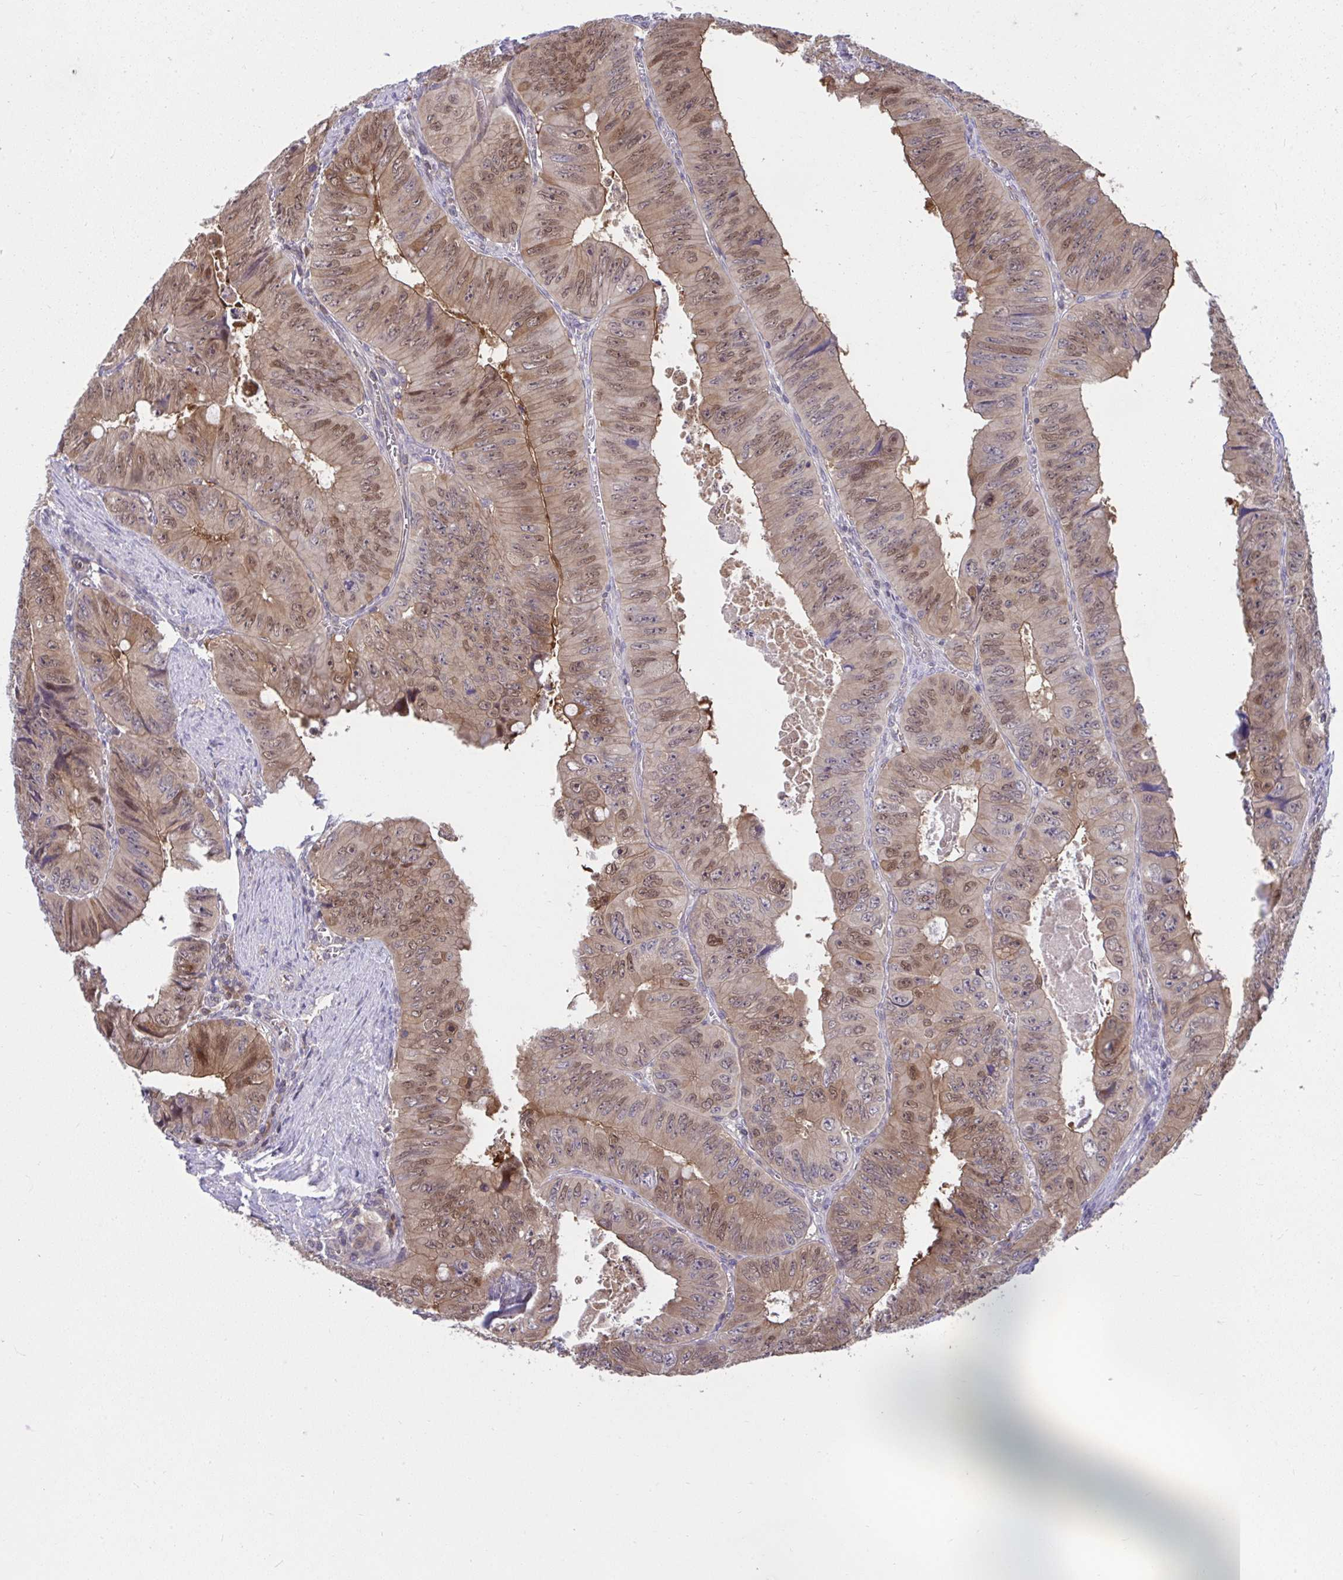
{"staining": {"intensity": "moderate", "quantity": "25%-75%", "location": "cytoplasmic/membranous,nuclear"}, "tissue": "colorectal cancer", "cell_type": "Tumor cells", "image_type": "cancer", "snomed": [{"axis": "morphology", "description": "Adenocarcinoma, NOS"}, {"axis": "topography", "description": "Colon"}], "caption": "Colorectal adenocarcinoma was stained to show a protein in brown. There is medium levels of moderate cytoplasmic/membranous and nuclear staining in about 25%-75% of tumor cells. (Brightfield microscopy of DAB IHC at high magnification).", "gene": "PCDHB7", "patient": {"sex": "female", "age": 84}}